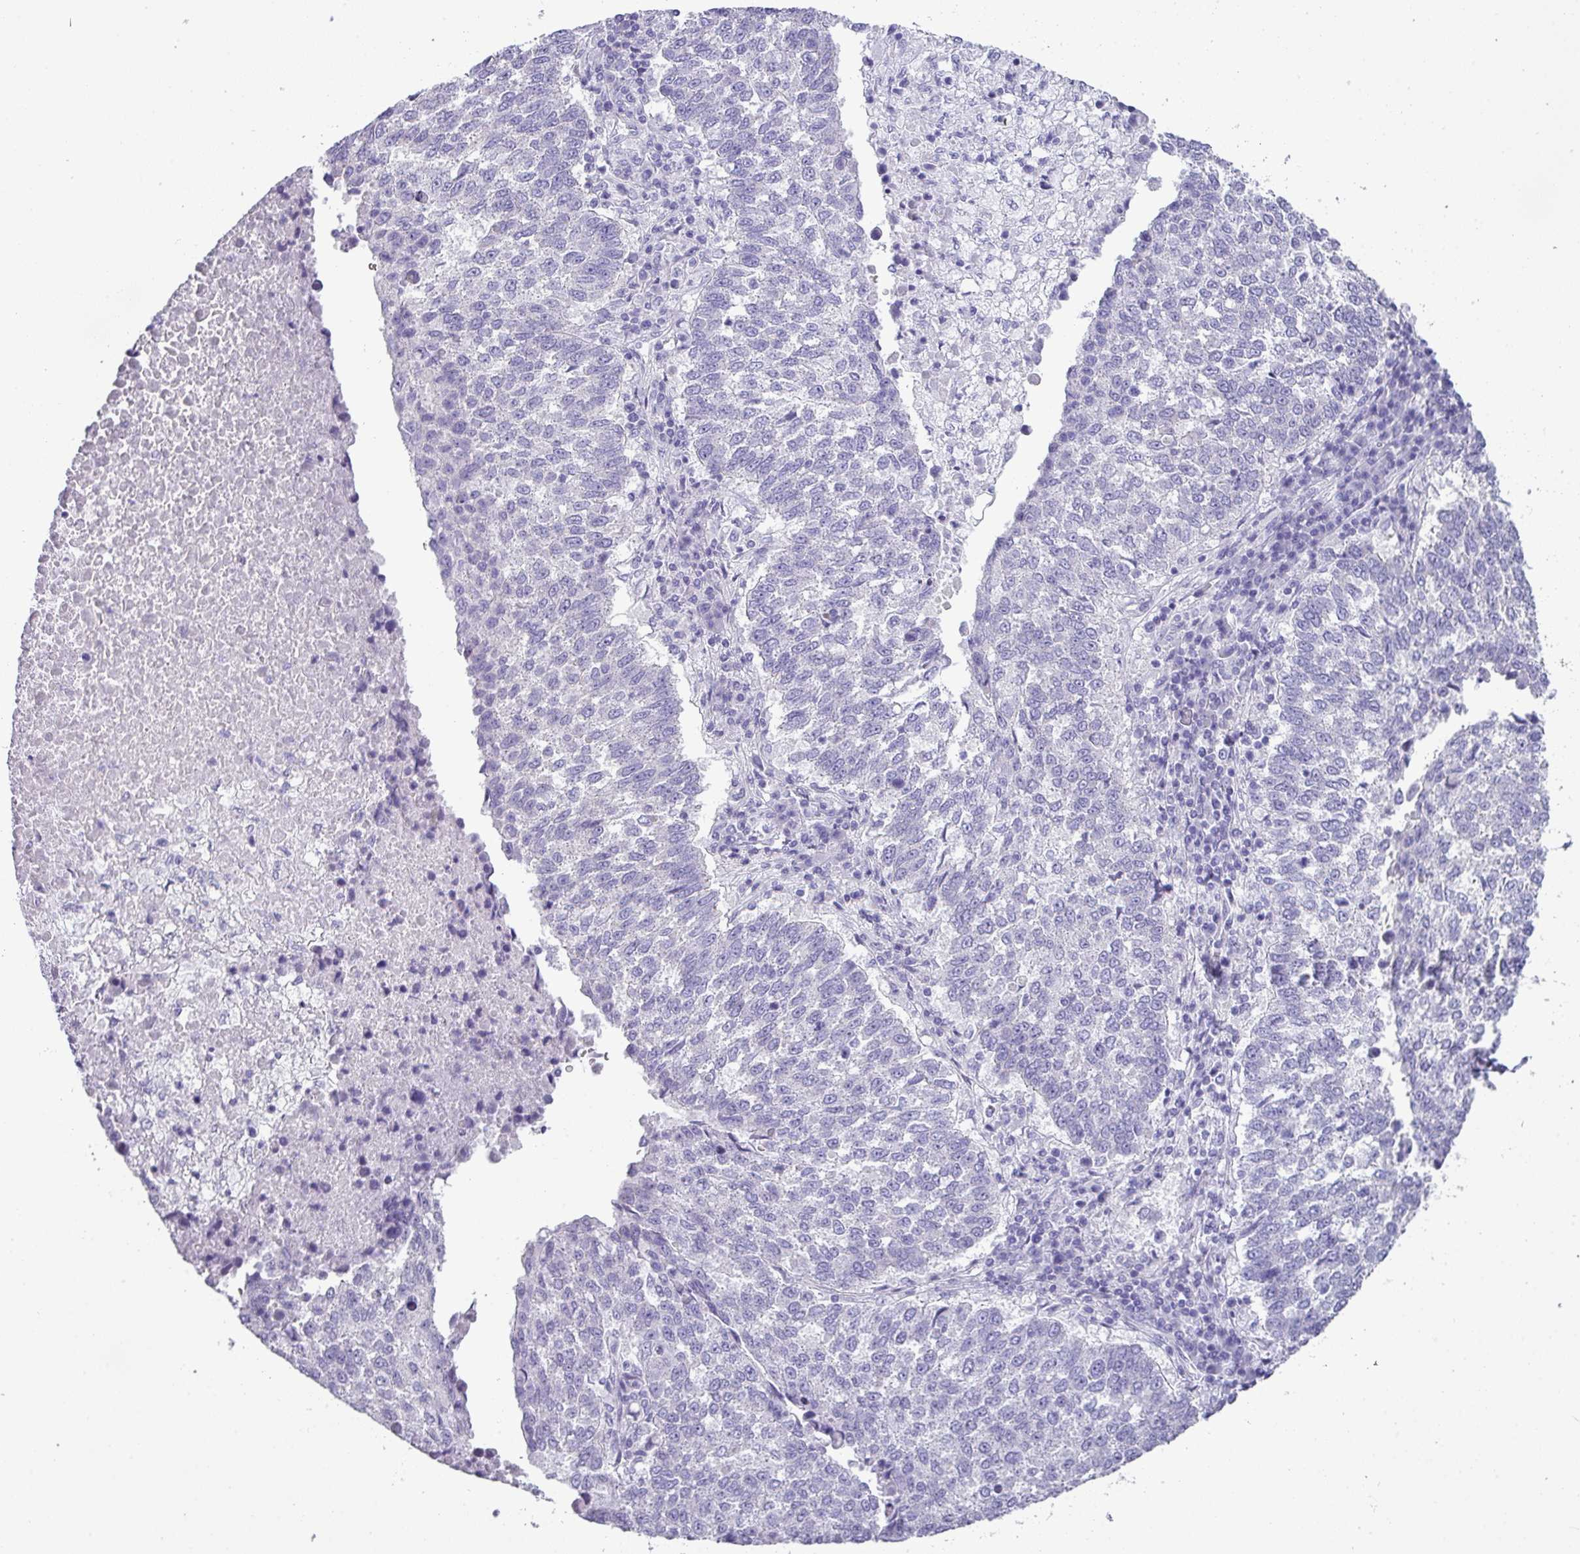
{"staining": {"intensity": "negative", "quantity": "none", "location": "none"}, "tissue": "lung cancer", "cell_type": "Tumor cells", "image_type": "cancer", "snomed": [{"axis": "morphology", "description": "Squamous cell carcinoma, NOS"}, {"axis": "topography", "description": "Lung"}], "caption": "High magnification brightfield microscopy of lung cancer stained with DAB (brown) and counterstained with hematoxylin (blue): tumor cells show no significant expression. (DAB (3,3'-diaminobenzidine) immunohistochemistry with hematoxylin counter stain).", "gene": "PALS2", "patient": {"sex": "male", "age": 73}}